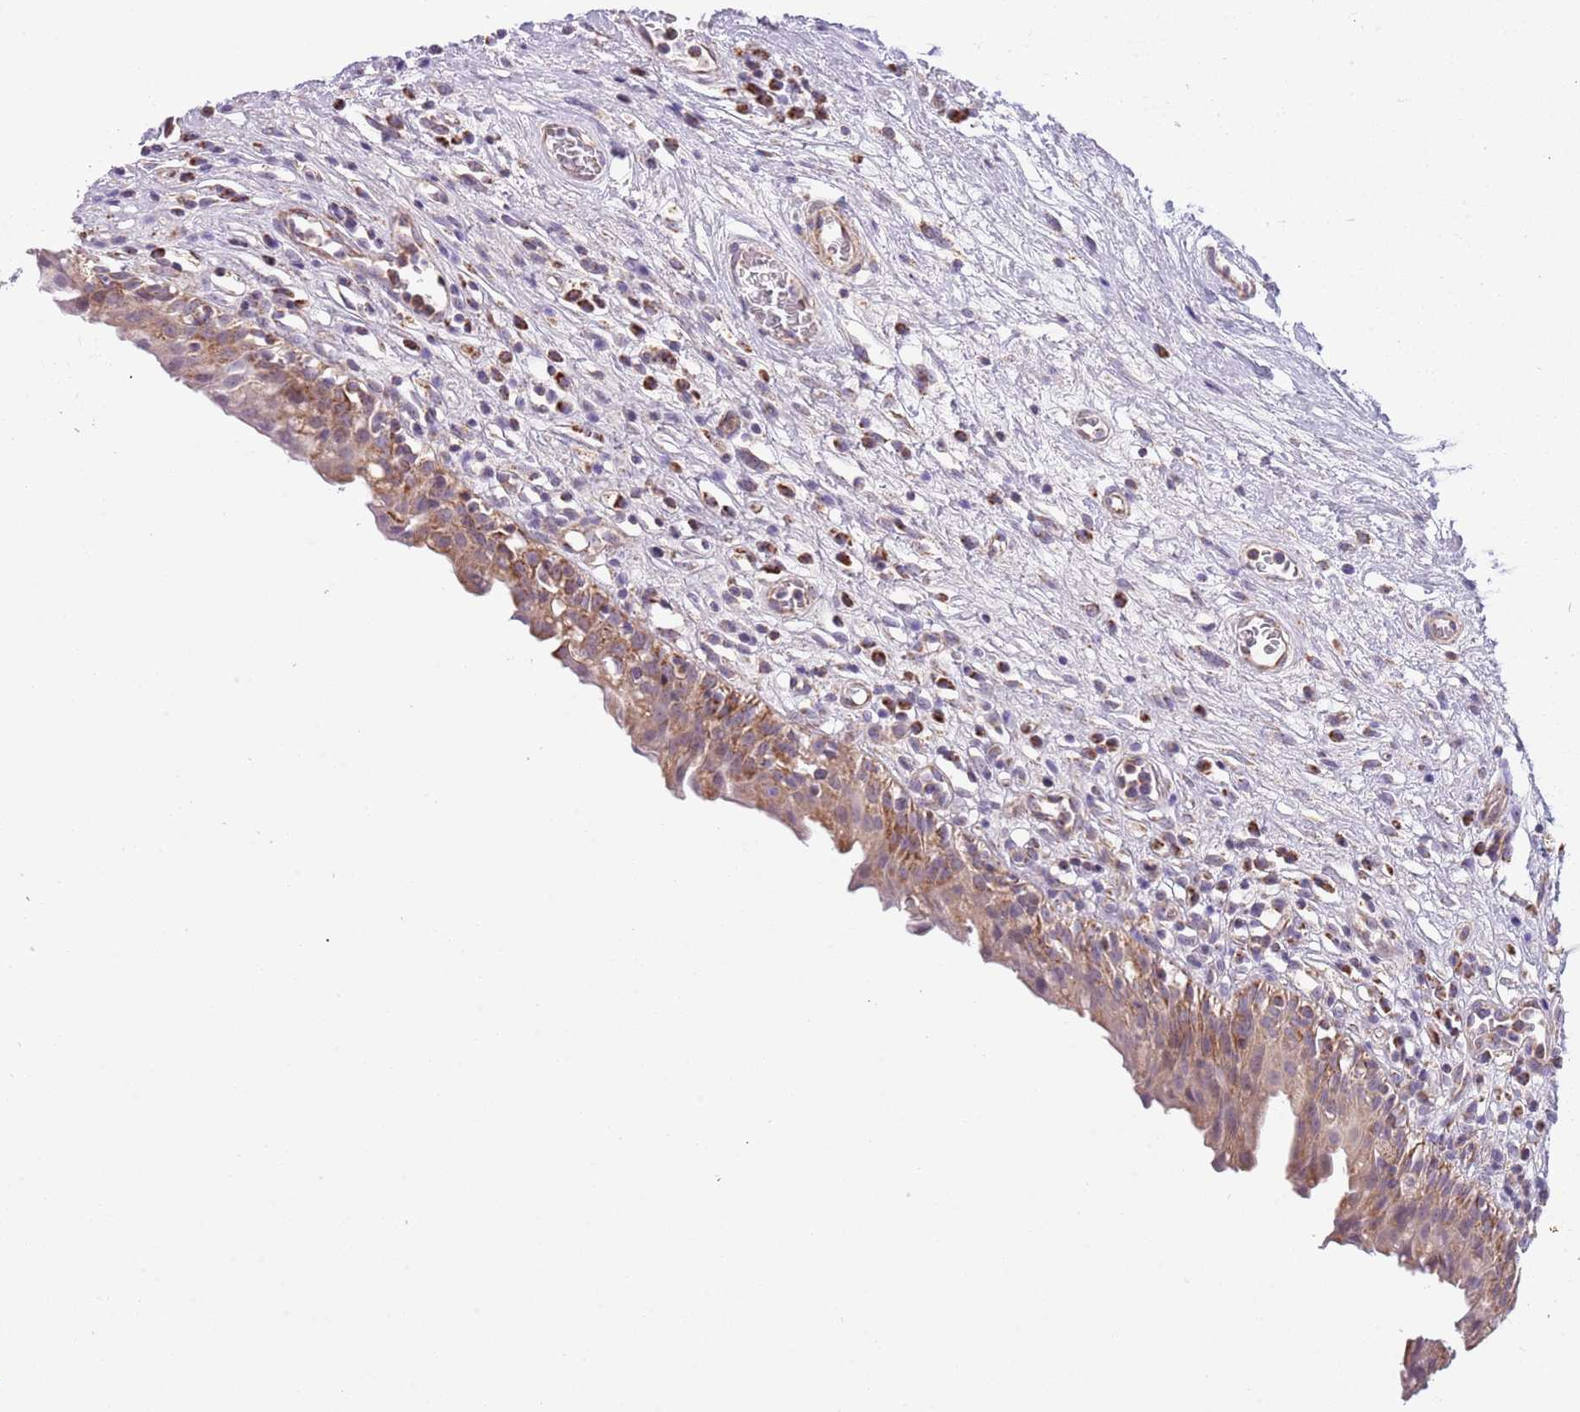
{"staining": {"intensity": "moderate", "quantity": ">75%", "location": "cytoplasmic/membranous"}, "tissue": "urinary bladder", "cell_type": "Urothelial cells", "image_type": "normal", "snomed": [{"axis": "morphology", "description": "Normal tissue, NOS"}, {"axis": "morphology", "description": "Inflammation, NOS"}, {"axis": "topography", "description": "Urinary bladder"}], "caption": "Protein analysis of unremarkable urinary bladder demonstrates moderate cytoplasmic/membranous staining in approximately >75% of urothelial cells. (DAB (3,3'-diaminobenzidine) IHC with brightfield microscopy, high magnification).", "gene": "LHX6", "patient": {"sex": "male", "age": 63}}